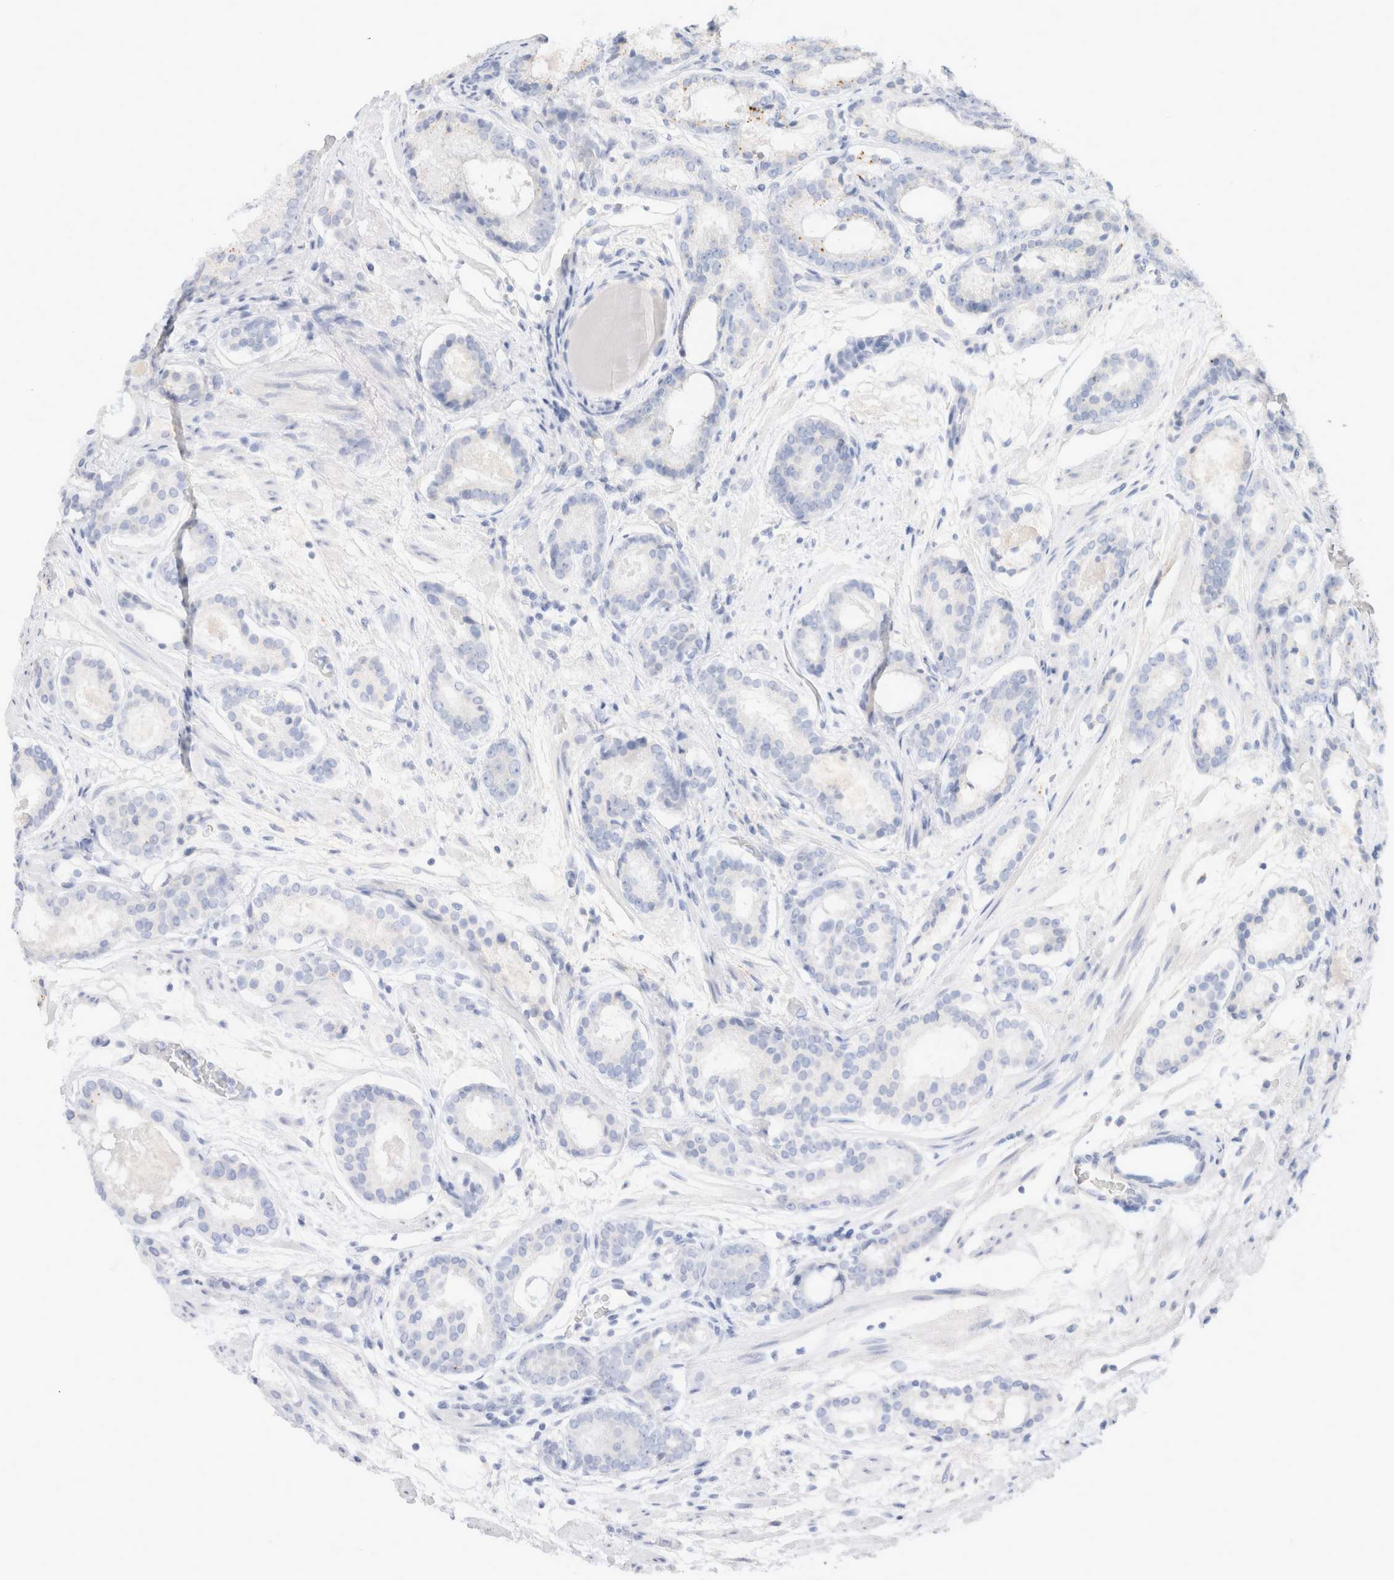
{"staining": {"intensity": "negative", "quantity": "none", "location": "none"}, "tissue": "prostate cancer", "cell_type": "Tumor cells", "image_type": "cancer", "snomed": [{"axis": "morphology", "description": "Adenocarcinoma, Low grade"}, {"axis": "topography", "description": "Prostate"}], "caption": "IHC histopathology image of neoplastic tissue: human prostate cancer stained with DAB reveals no significant protein staining in tumor cells. Nuclei are stained in blue.", "gene": "CPQ", "patient": {"sex": "male", "age": 69}}